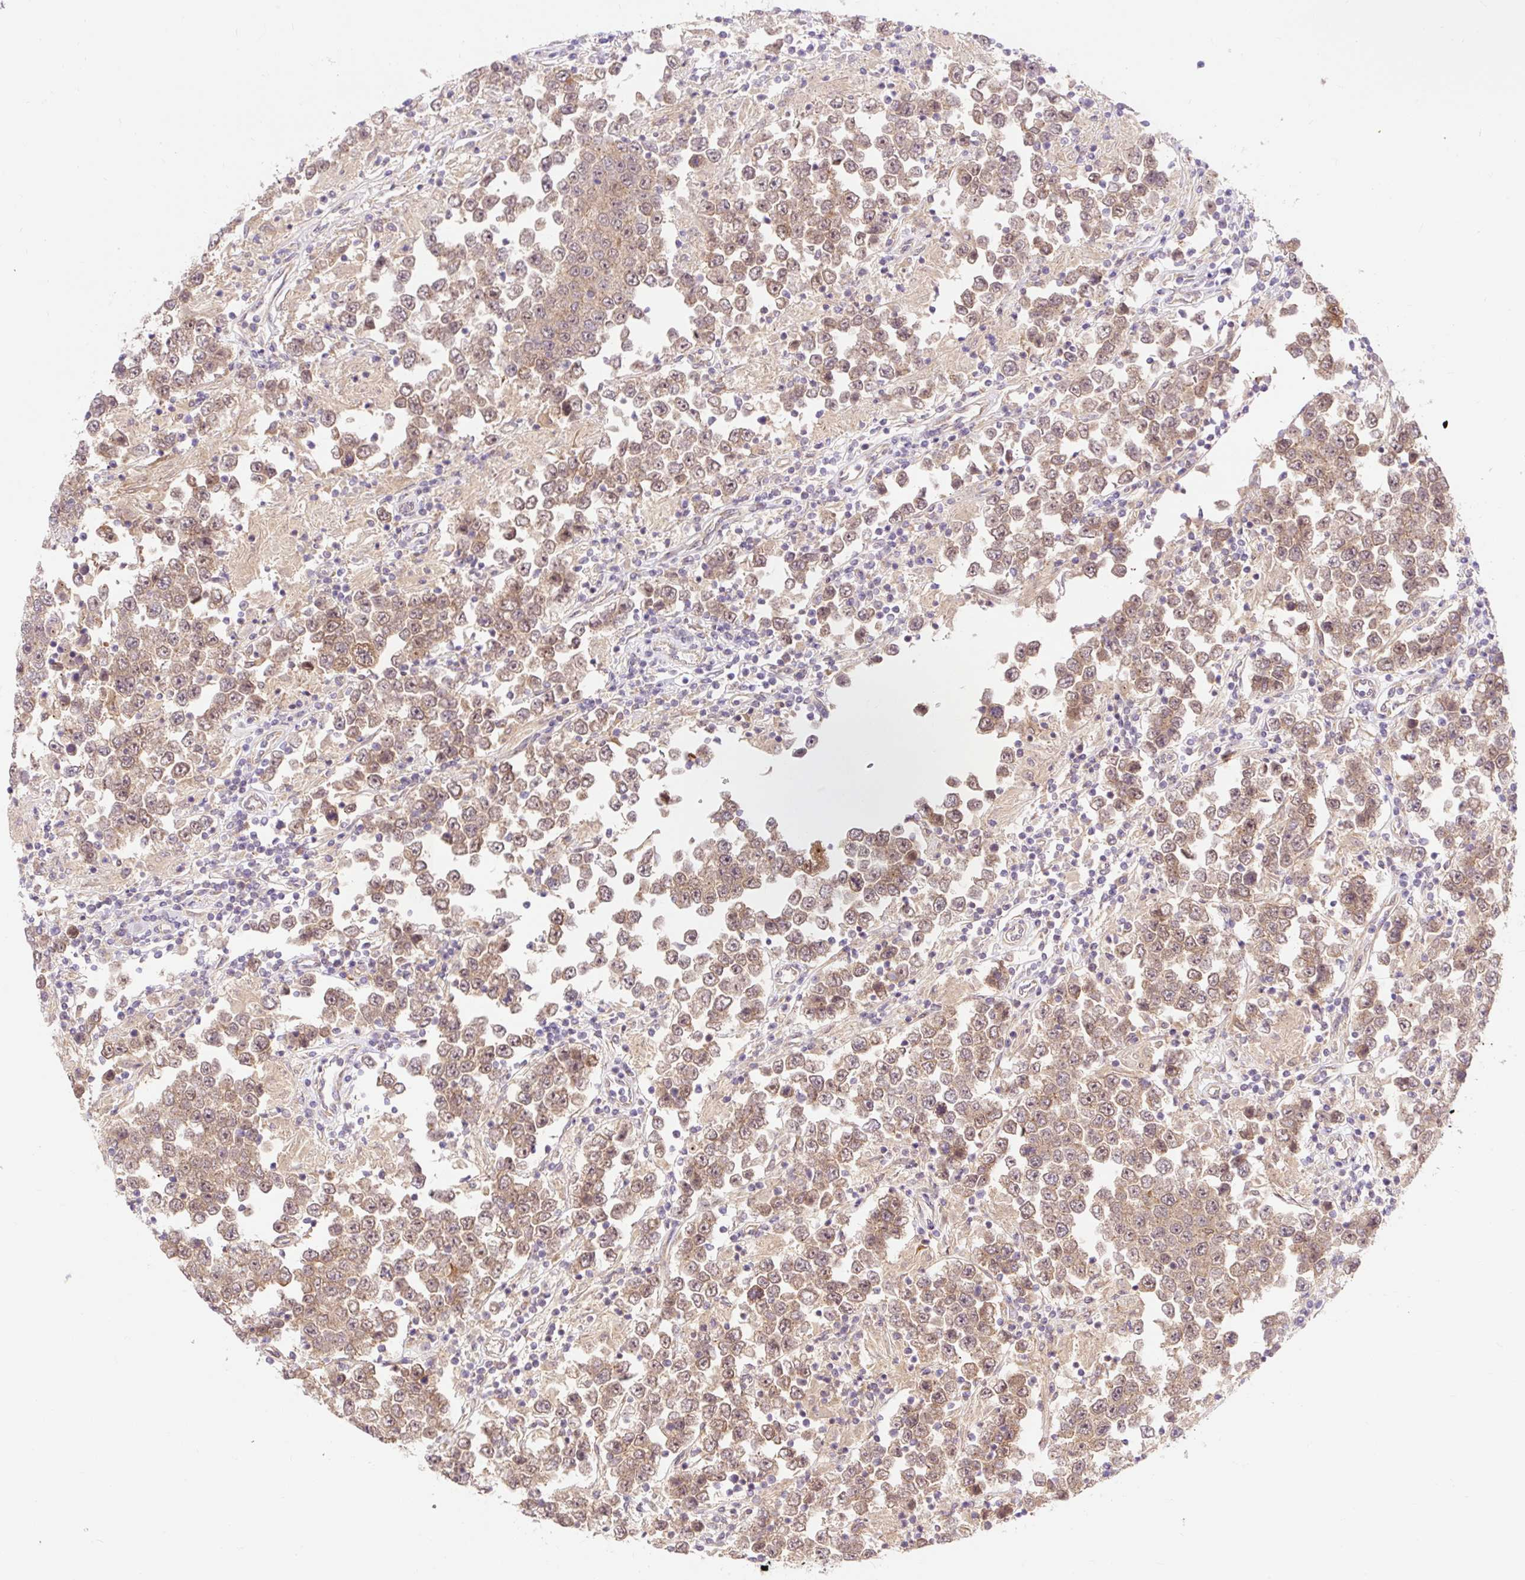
{"staining": {"intensity": "moderate", "quantity": ">75%", "location": "cytoplasmic/membranous"}, "tissue": "testis cancer", "cell_type": "Tumor cells", "image_type": "cancer", "snomed": [{"axis": "morphology", "description": "Normal tissue, NOS"}, {"axis": "morphology", "description": "Urothelial carcinoma, High grade"}, {"axis": "morphology", "description": "Seminoma, NOS"}, {"axis": "morphology", "description": "Carcinoma, Embryonal, NOS"}, {"axis": "topography", "description": "Urinary bladder"}, {"axis": "topography", "description": "Testis"}], "caption": "Testis cancer was stained to show a protein in brown. There is medium levels of moderate cytoplasmic/membranous positivity in about >75% of tumor cells.", "gene": "TRIAP1", "patient": {"sex": "male", "age": 41}}